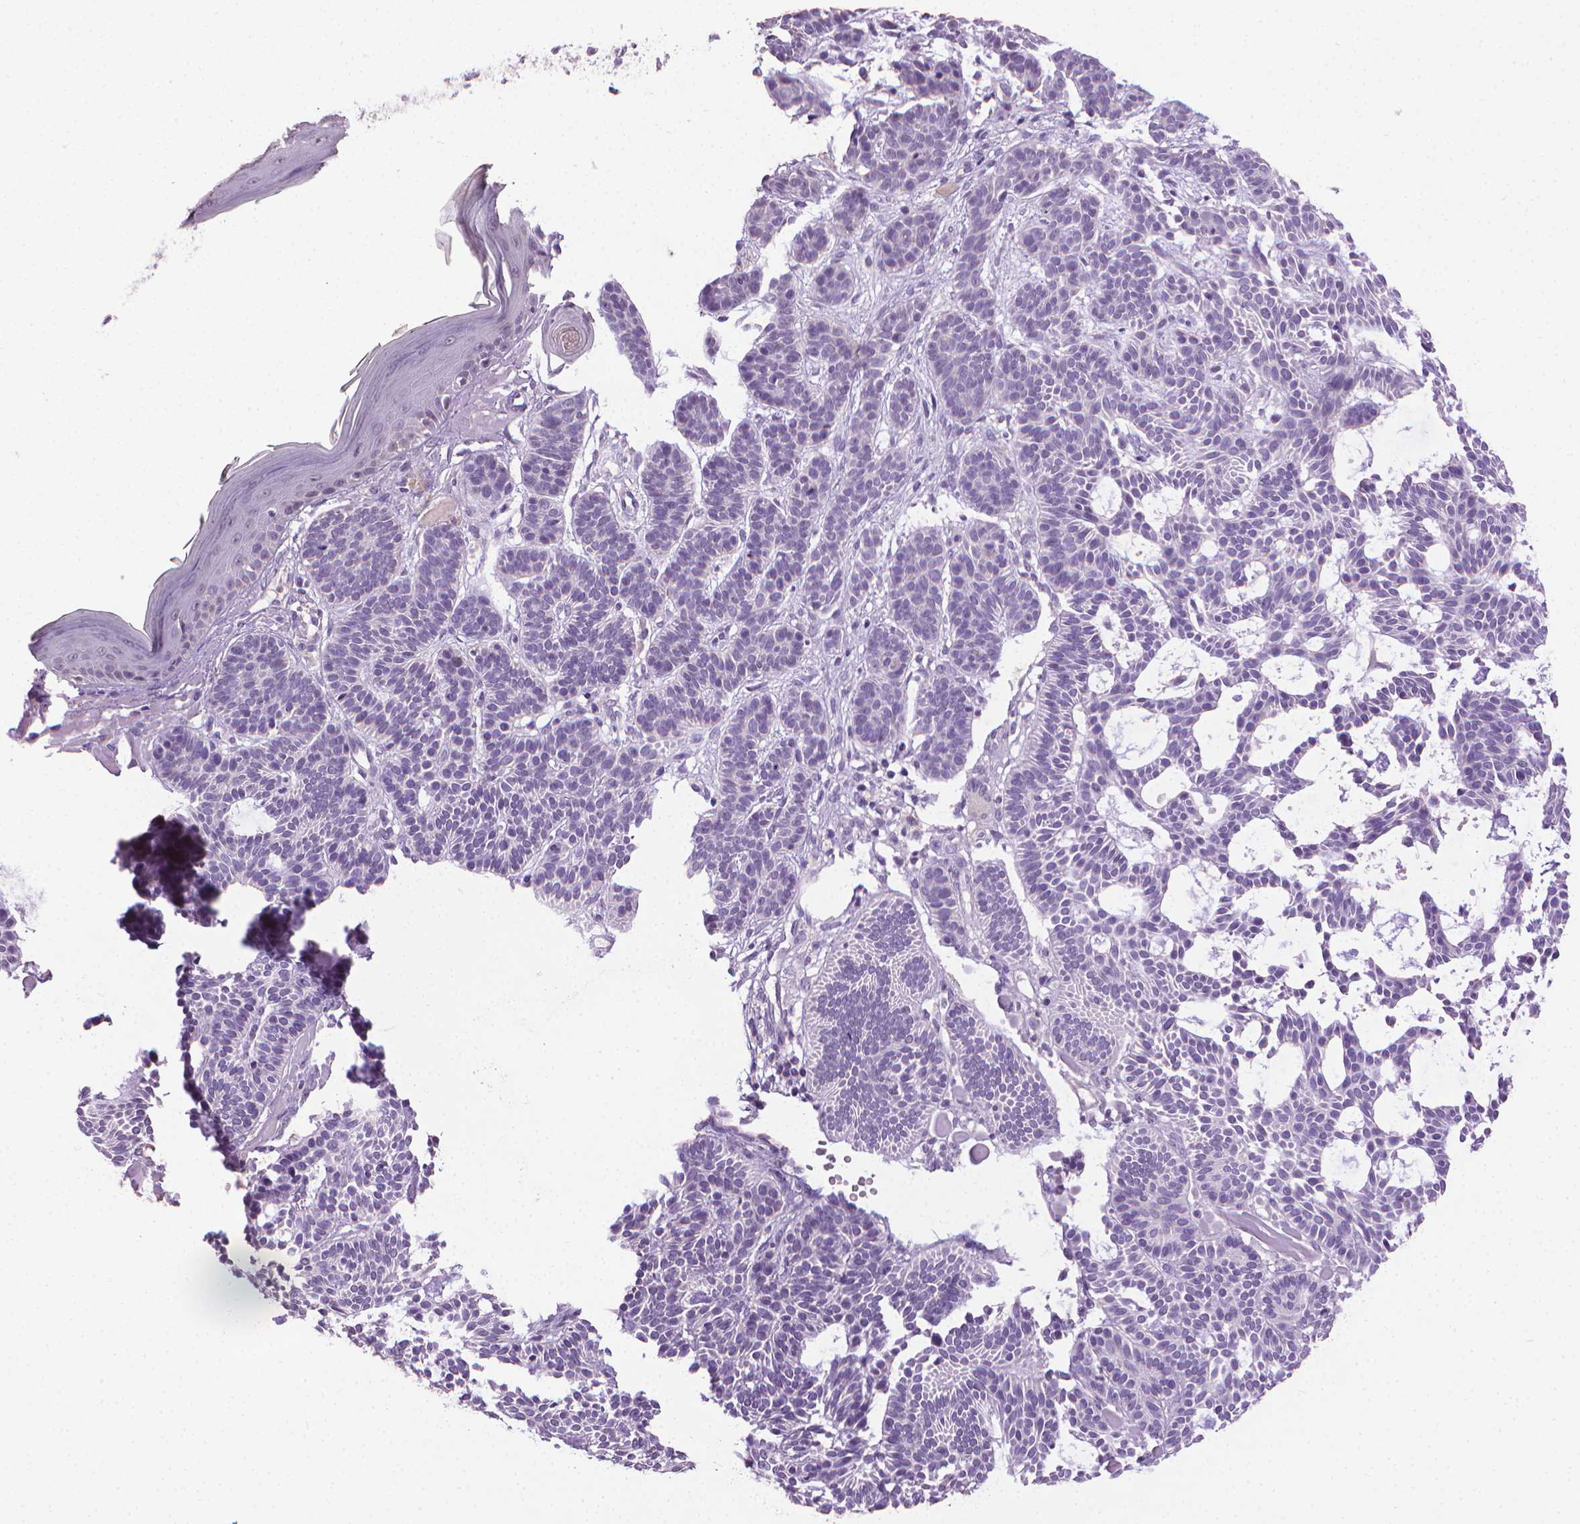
{"staining": {"intensity": "negative", "quantity": "none", "location": "none"}, "tissue": "skin cancer", "cell_type": "Tumor cells", "image_type": "cancer", "snomed": [{"axis": "morphology", "description": "Basal cell carcinoma"}, {"axis": "topography", "description": "Skin"}], "caption": "The photomicrograph shows no significant expression in tumor cells of skin cancer.", "gene": "CDKN2D", "patient": {"sex": "male", "age": 85}}